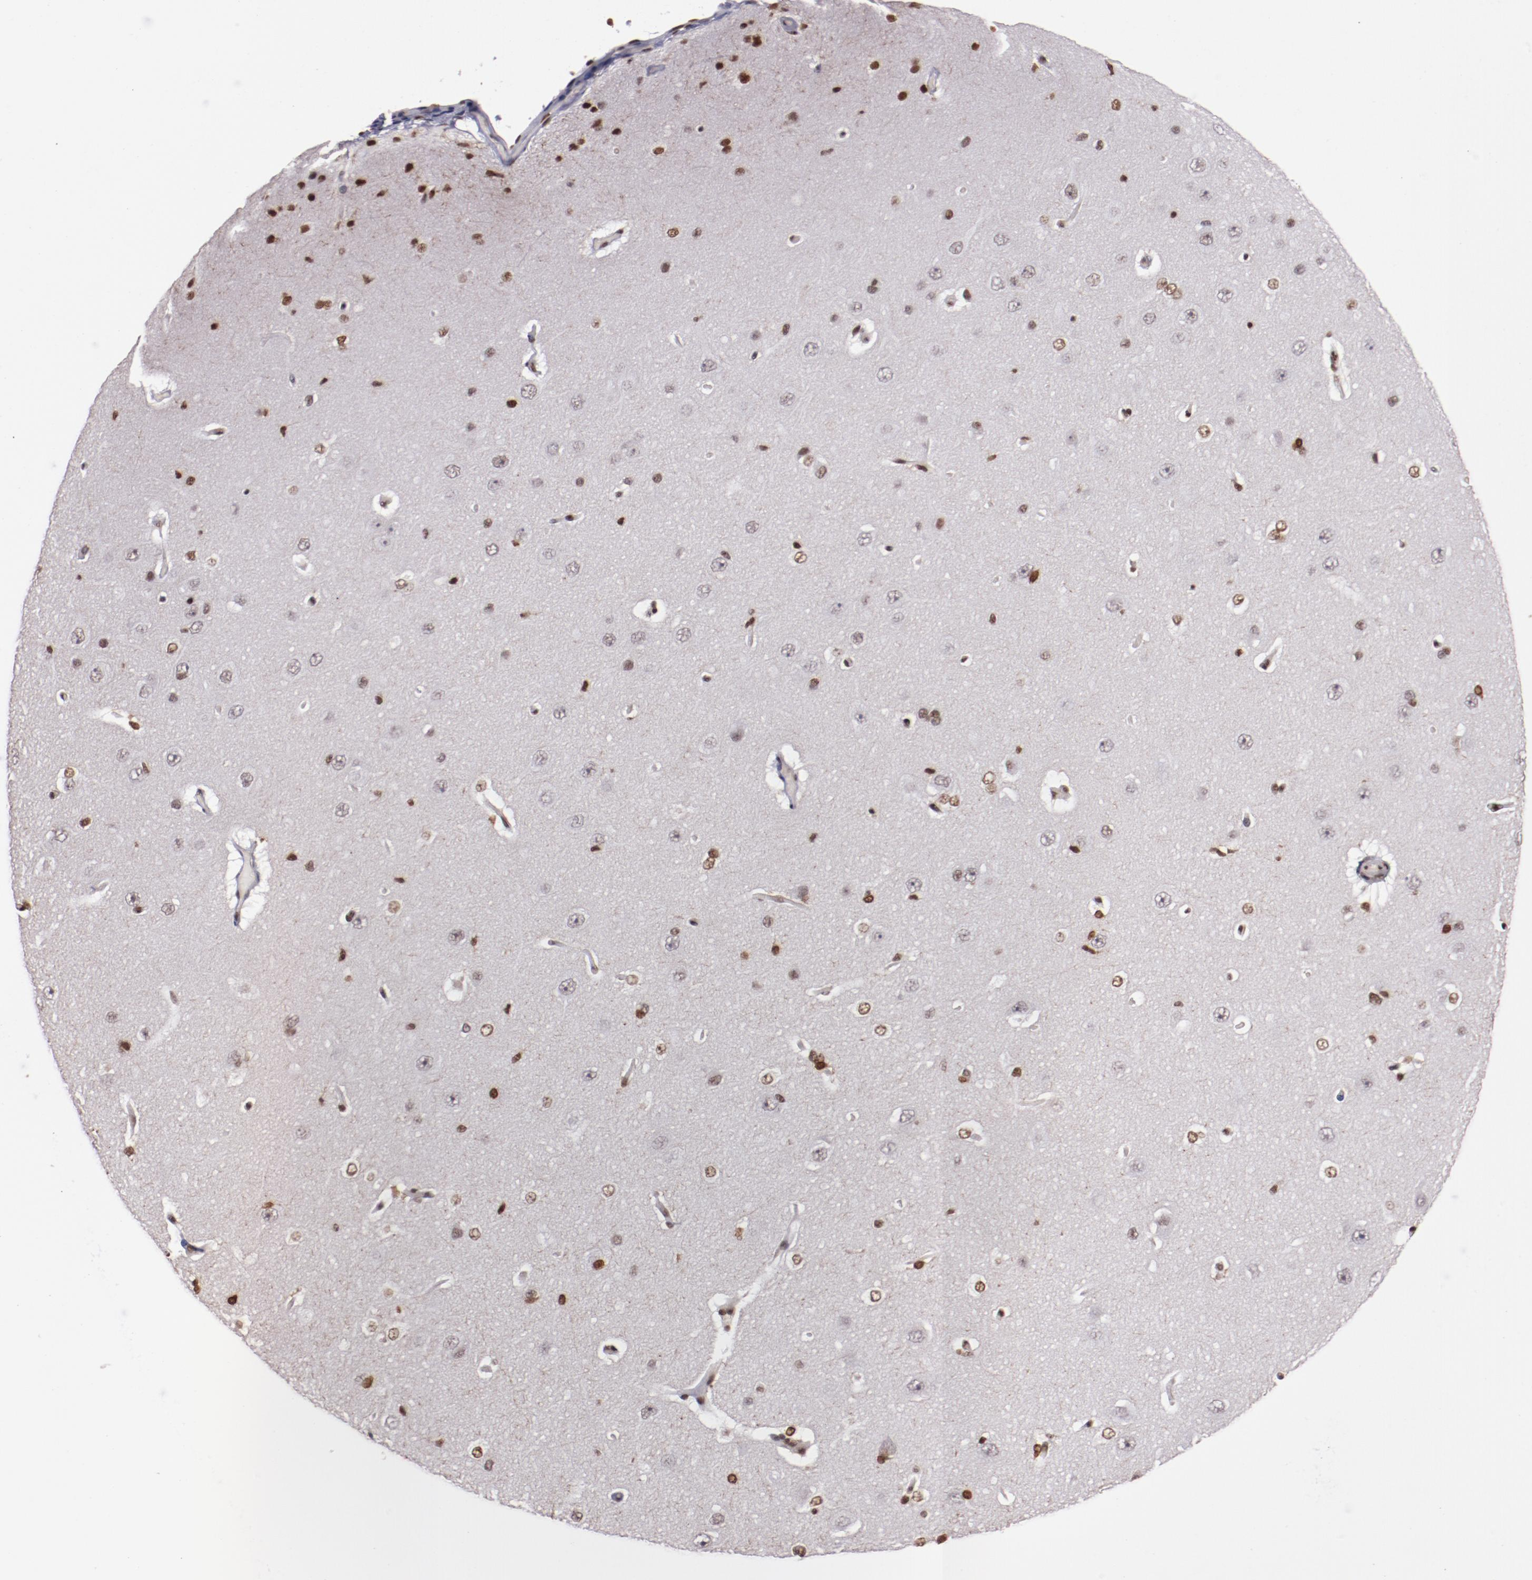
{"staining": {"intensity": "weak", "quantity": "25%-75%", "location": "nuclear"}, "tissue": "cerebral cortex", "cell_type": "Endothelial cells", "image_type": "normal", "snomed": [{"axis": "morphology", "description": "Normal tissue, NOS"}, {"axis": "topography", "description": "Cerebral cortex"}], "caption": "Immunohistochemical staining of benign cerebral cortex demonstrates 25%-75% levels of weak nuclear protein positivity in approximately 25%-75% of endothelial cells. (Stains: DAB in brown, nuclei in blue, Microscopy: brightfield microscopy at high magnification).", "gene": "STAG2", "patient": {"sex": "female", "age": 45}}